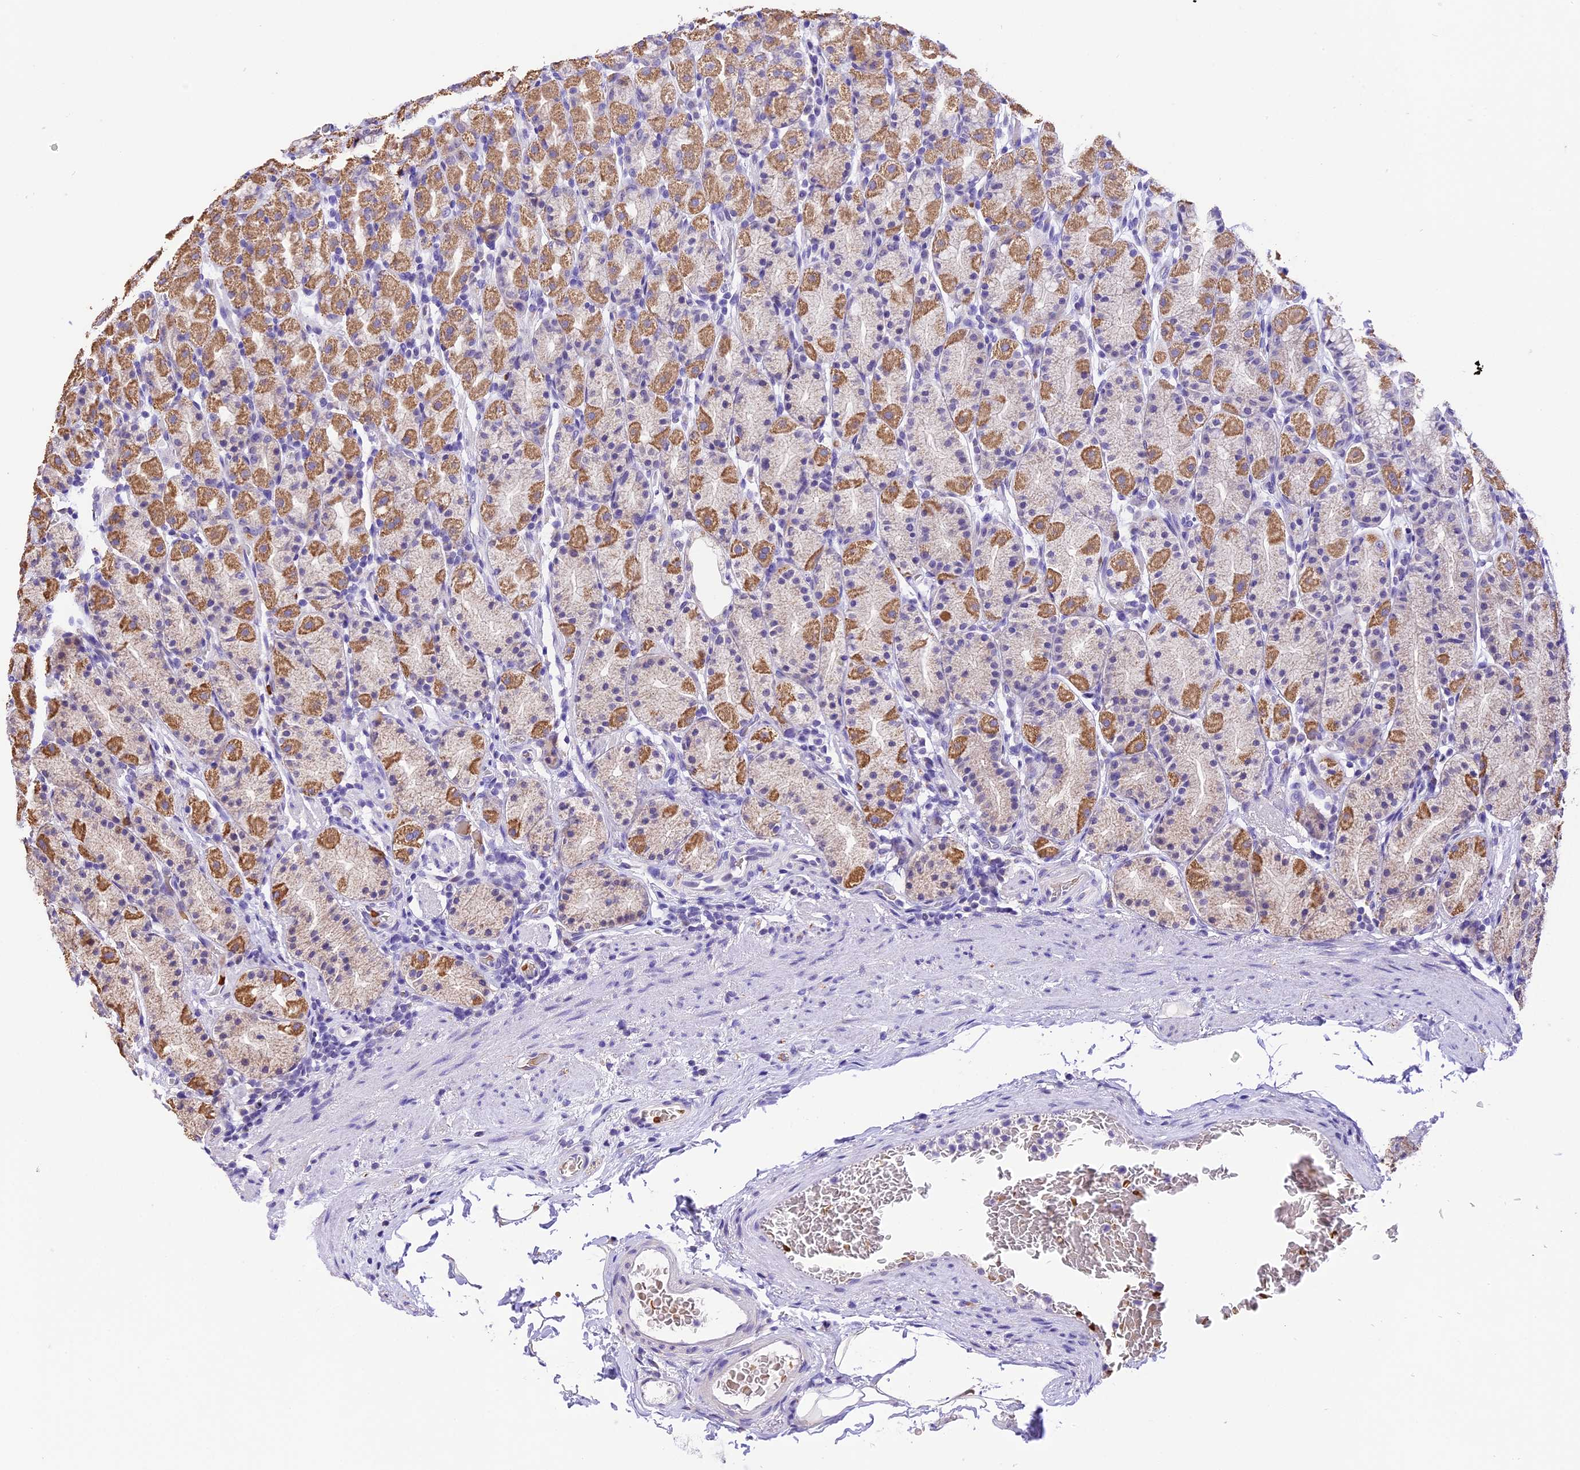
{"staining": {"intensity": "moderate", "quantity": "25%-75%", "location": "cytoplasmic/membranous"}, "tissue": "stomach", "cell_type": "Glandular cells", "image_type": "normal", "snomed": [{"axis": "morphology", "description": "Normal tissue, NOS"}, {"axis": "topography", "description": "Stomach, upper"}, {"axis": "topography", "description": "Stomach, lower"}, {"axis": "topography", "description": "Small intestine"}], "caption": "Protein expression analysis of benign stomach demonstrates moderate cytoplasmic/membranous positivity in approximately 25%-75% of glandular cells. The protein is stained brown, and the nuclei are stained in blue (DAB IHC with brightfield microscopy, high magnification).", "gene": "AHSP", "patient": {"sex": "male", "age": 68}}